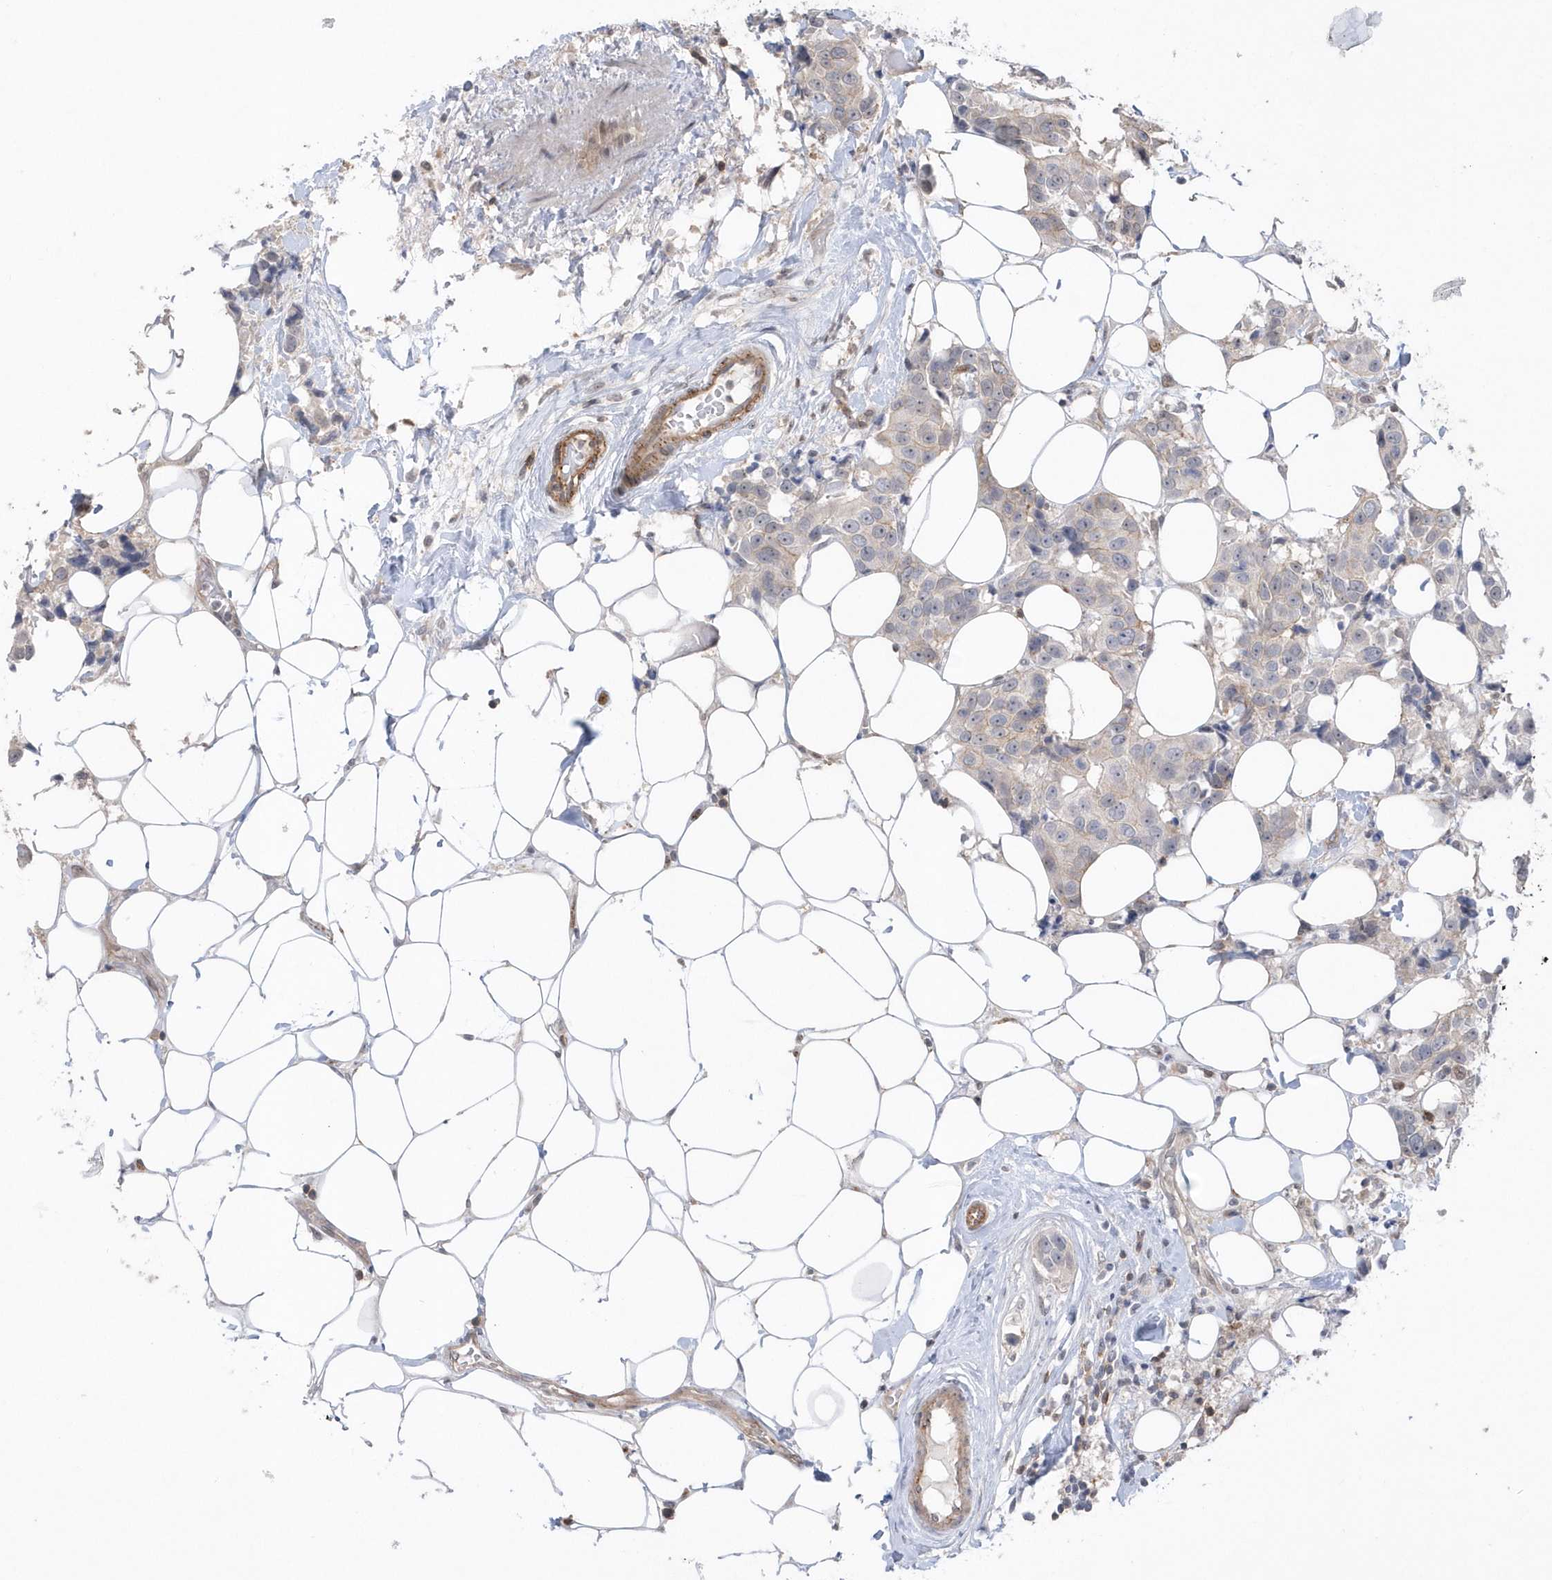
{"staining": {"intensity": "moderate", "quantity": "<25%", "location": "cytoplasmic/membranous"}, "tissue": "breast cancer", "cell_type": "Tumor cells", "image_type": "cancer", "snomed": [{"axis": "morphology", "description": "Normal tissue, NOS"}, {"axis": "morphology", "description": "Duct carcinoma"}, {"axis": "topography", "description": "Breast"}], "caption": "Protein staining by immunohistochemistry displays moderate cytoplasmic/membranous positivity in about <25% of tumor cells in intraductal carcinoma (breast). The protein is shown in brown color, while the nuclei are stained blue.", "gene": "CRIP3", "patient": {"sex": "female", "age": 39}}